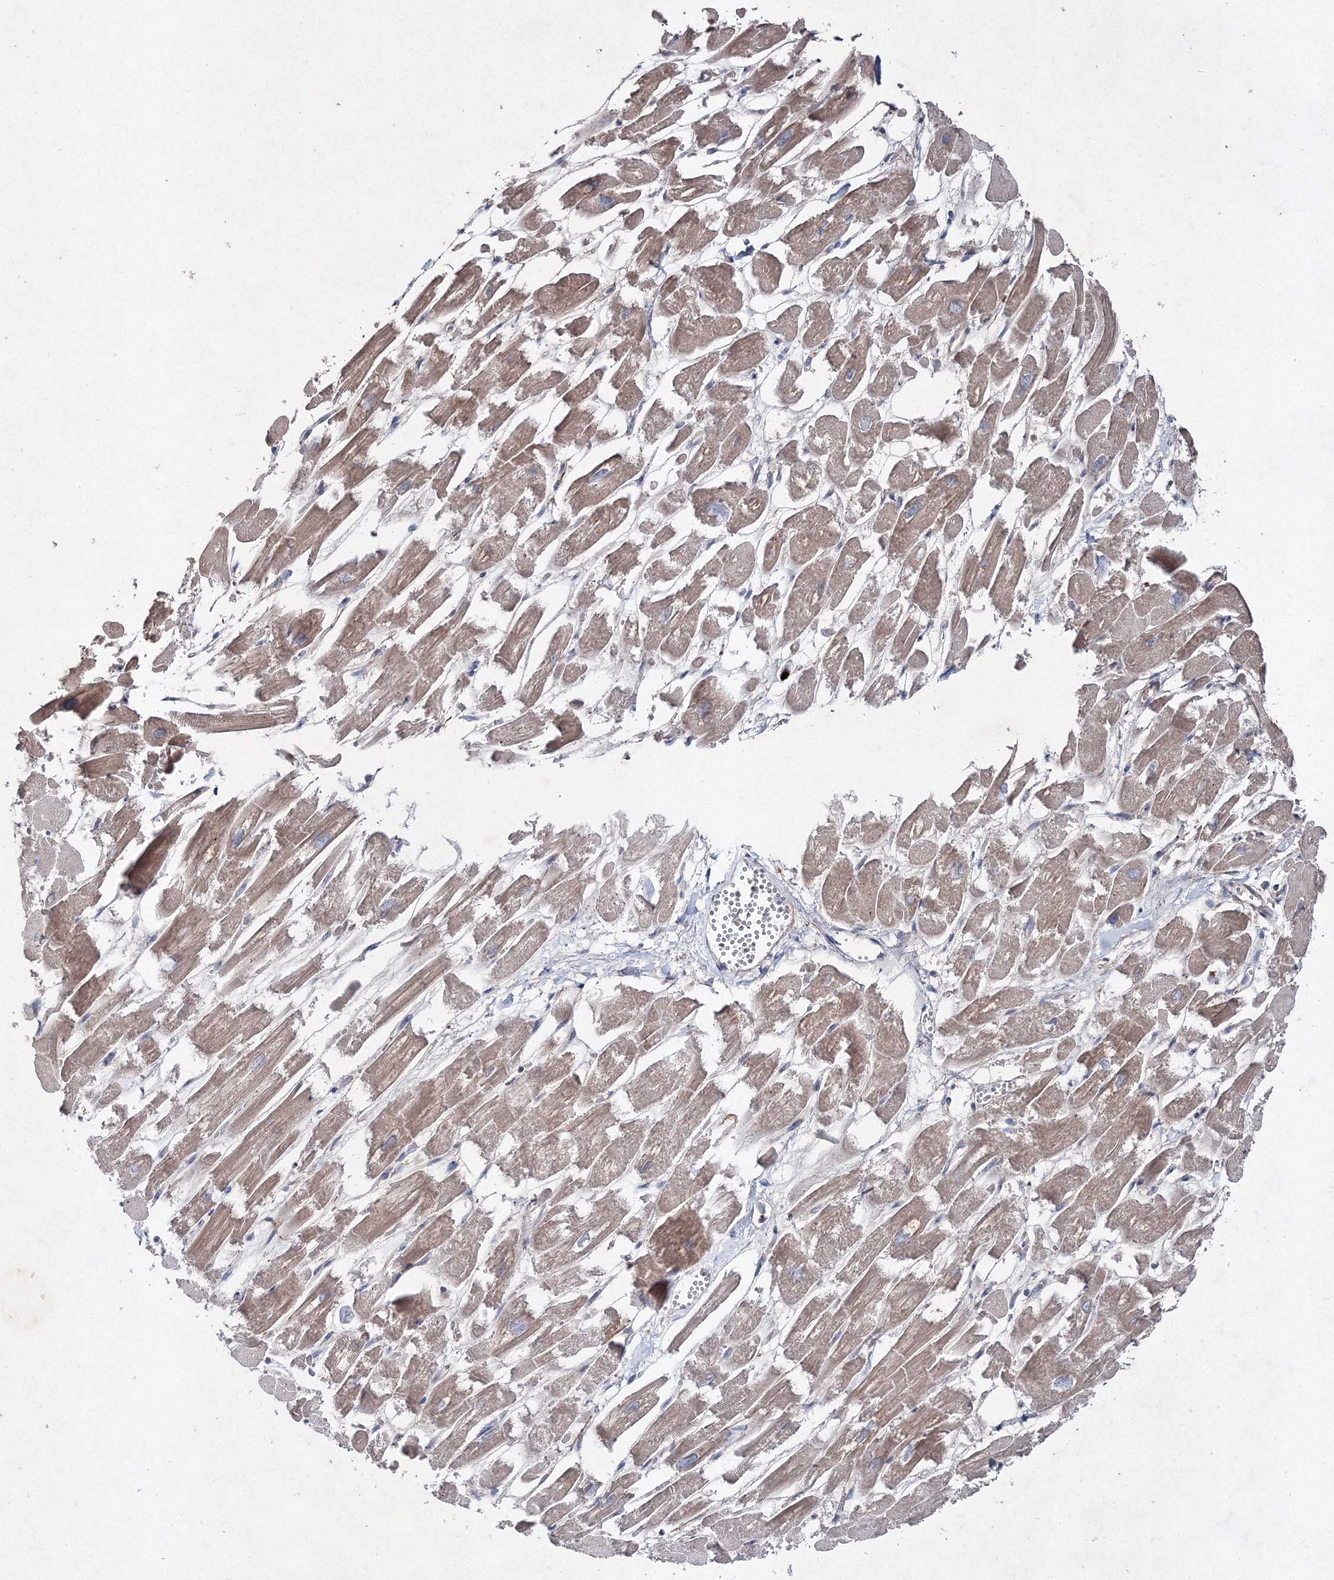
{"staining": {"intensity": "weak", "quantity": "25%-75%", "location": "cytoplasmic/membranous"}, "tissue": "heart muscle", "cell_type": "Cardiomyocytes", "image_type": "normal", "snomed": [{"axis": "morphology", "description": "Normal tissue, NOS"}, {"axis": "topography", "description": "Heart"}], "caption": "IHC staining of benign heart muscle, which exhibits low levels of weak cytoplasmic/membranous positivity in approximately 25%-75% of cardiomyocytes indicating weak cytoplasmic/membranous protein expression. The staining was performed using DAB (brown) for protein detection and nuclei were counterstained in hematoxylin (blue).", "gene": "GFM1", "patient": {"sex": "male", "age": 54}}